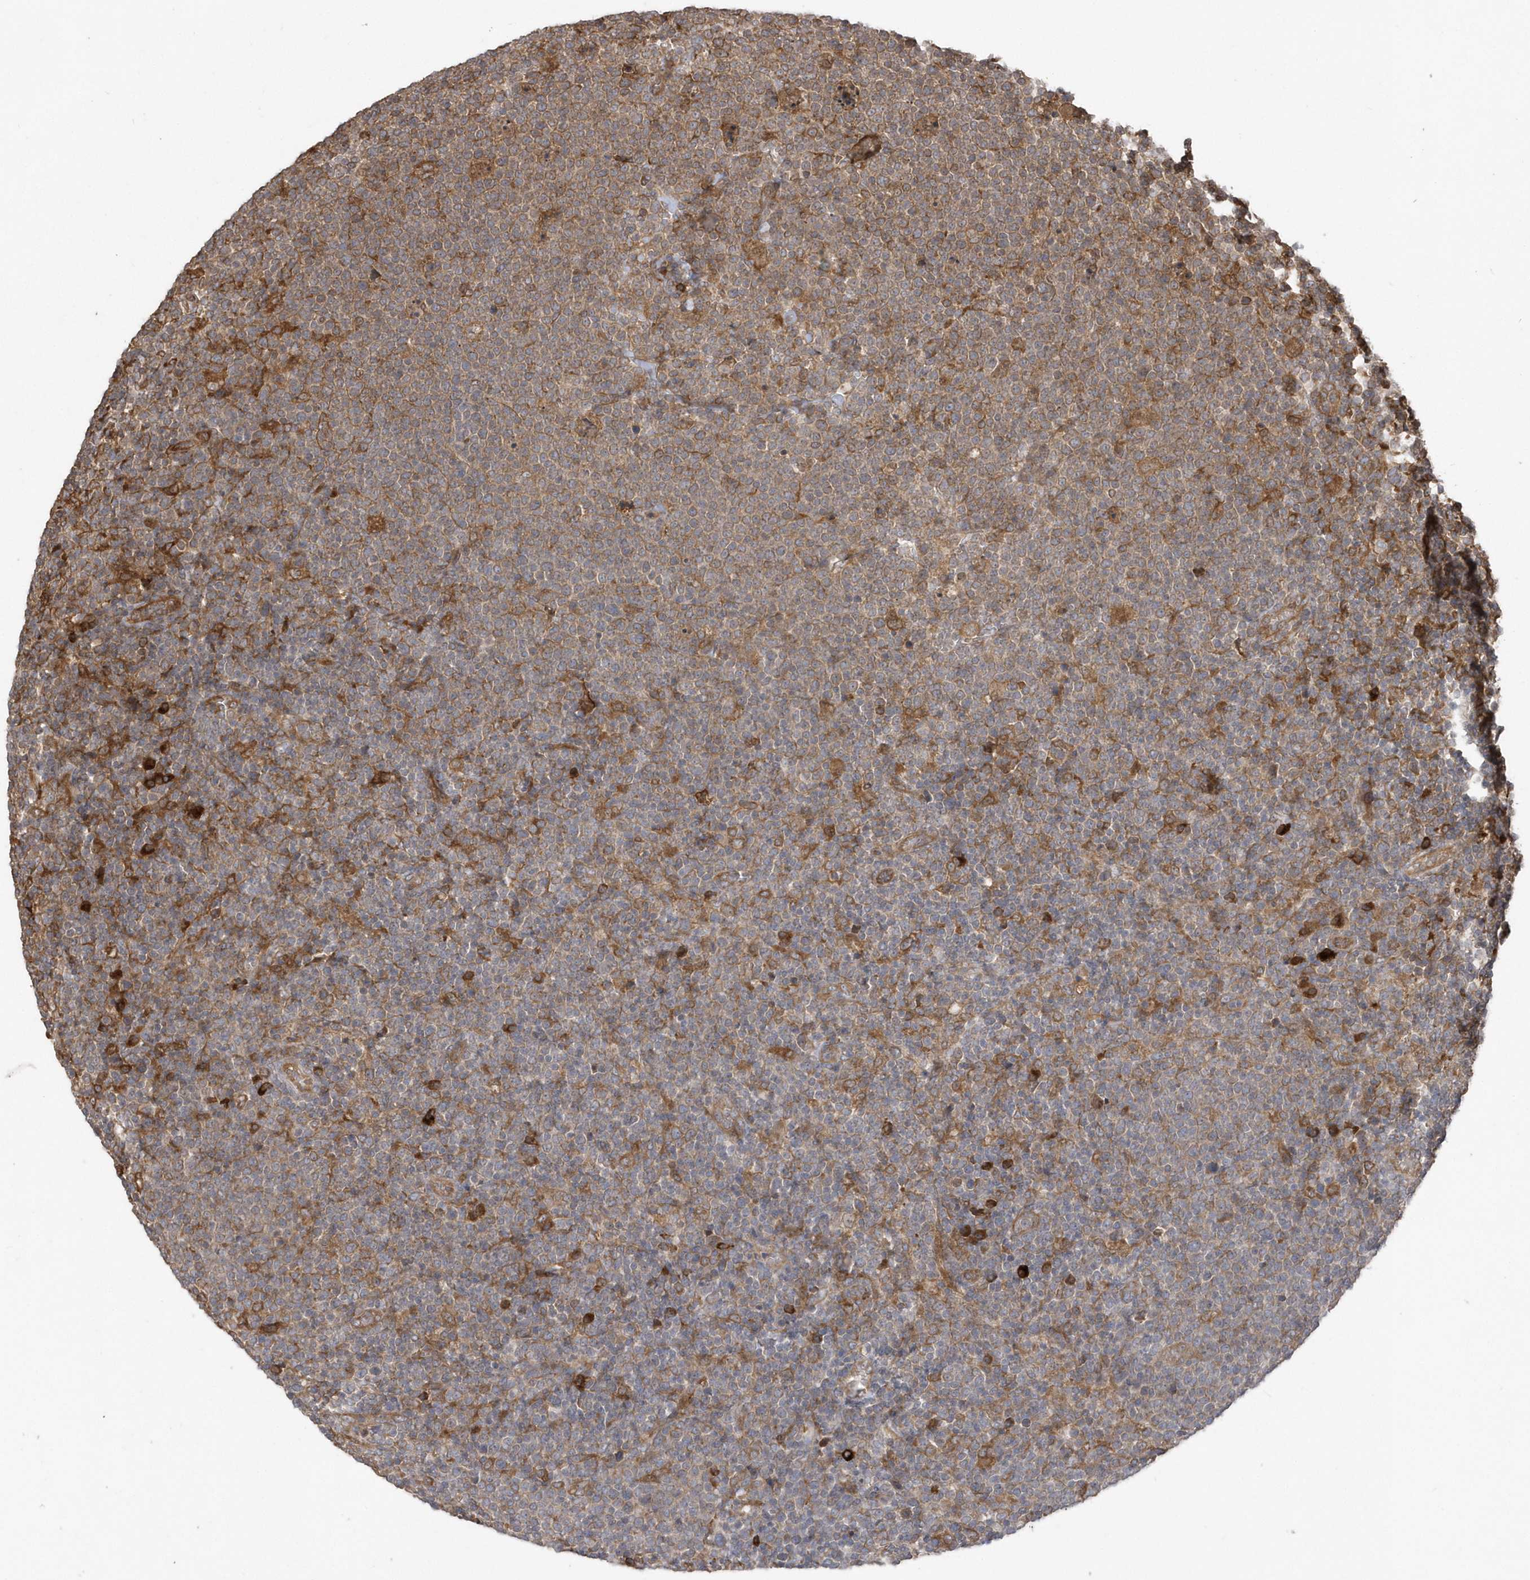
{"staining": {"intensity": "moderate", "quantity": "25%-75%", "location": "cytoplasmic/membranous"}, "tissue": "lymphoma", "cell_type": "Tumor cells", "image_type": "cancer", "snomed": [{"axis": "morphology", "description": "Malignant lymphoma, non-Hodgkin's type, High grade"}, {"axis": "topography", "description": "Lymph node"}], "caption": "Tumor cells reveal moderate cytoplasmic/membranous staining in approximately 25%-75% of cells in lymphoma. (Stains: DAB in brown, nuclei in blue, Microscopy: brightfield microscopy at high magnification).", "gene": "HERPUD1", "patient": {"sex": "male", "age": 61}}